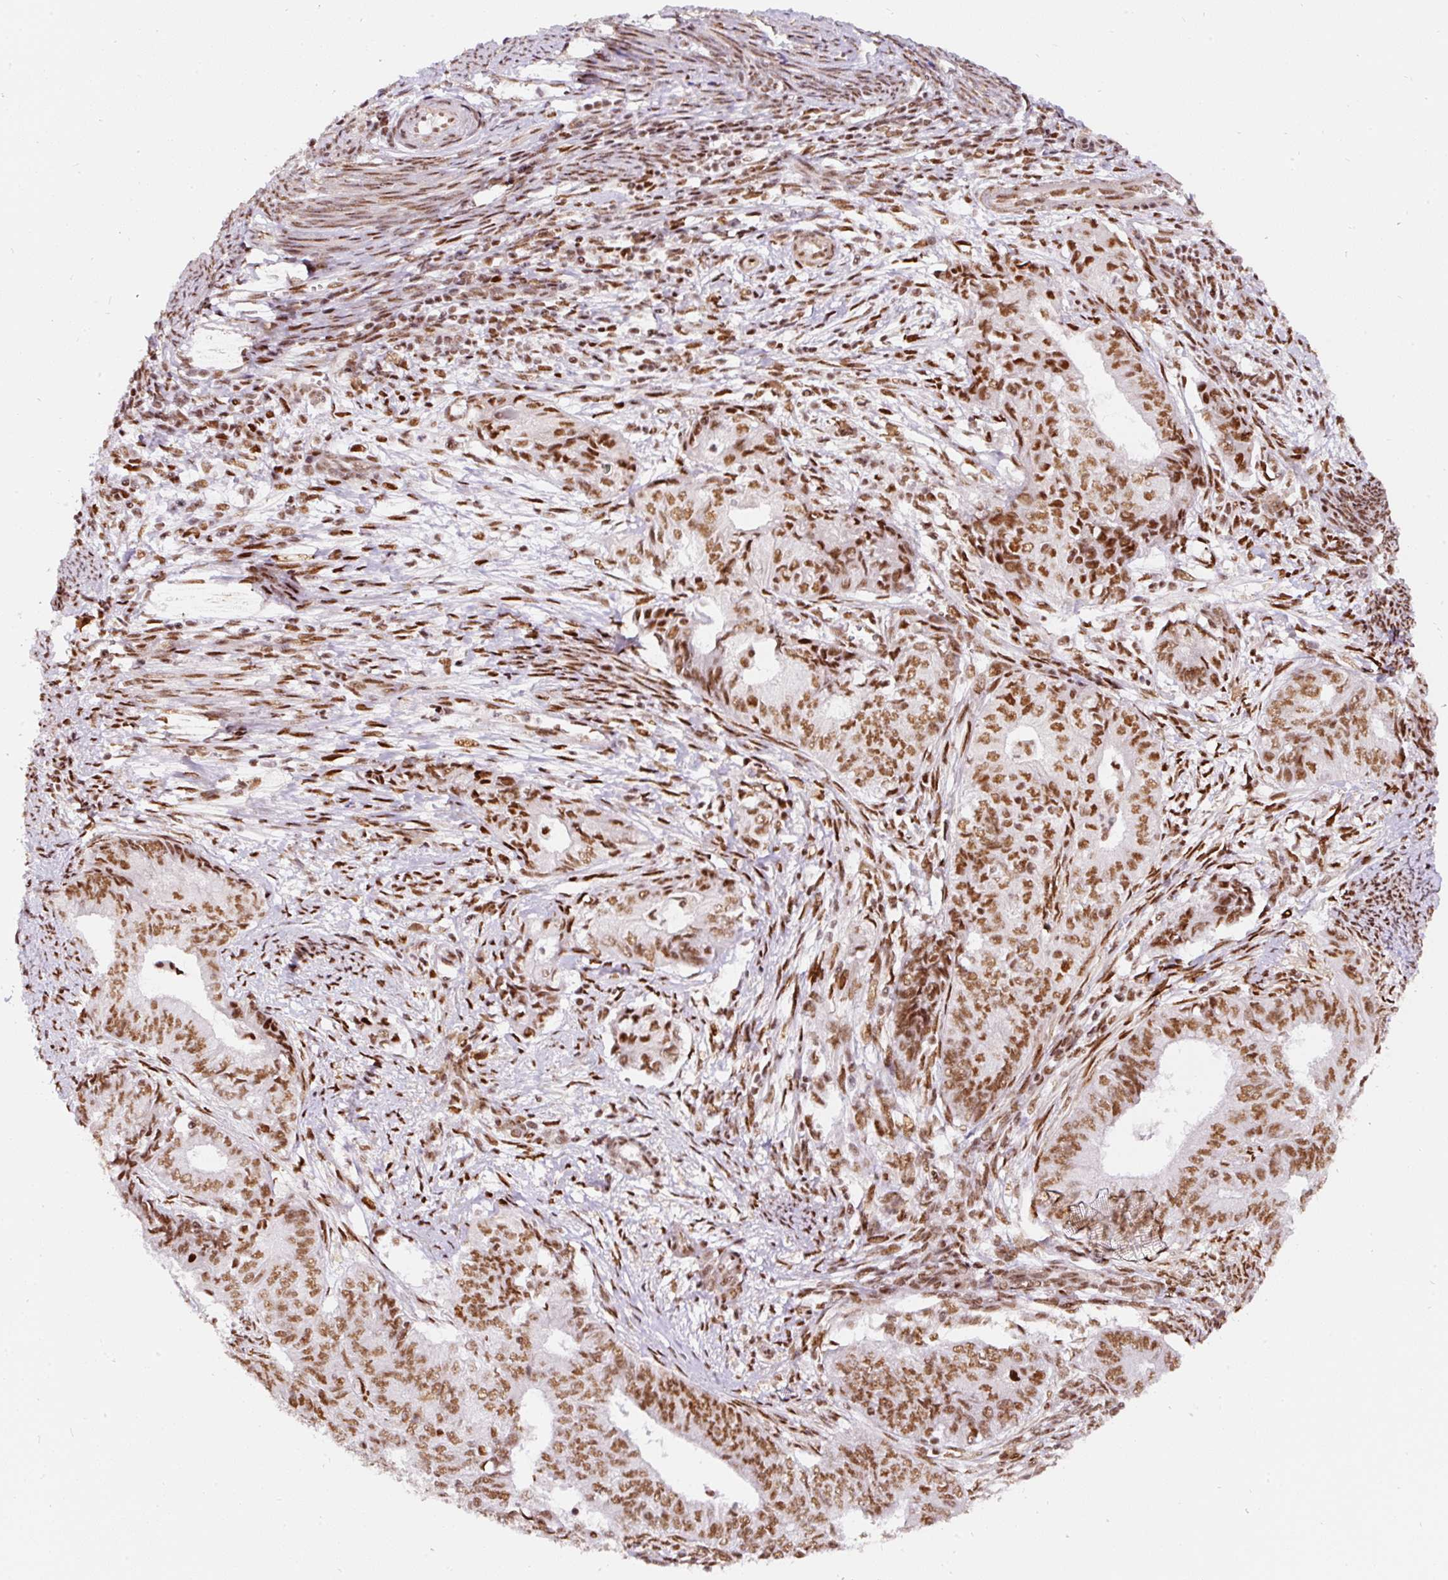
{"staining": {"intensity": "moderate", "quantity": ">75%", "location": "nuclear"}, "tissue": "endometrial cancer", "cell_type": "Tumor cells", "image_type": "cancer", "snomed": [{"axis": "morphology", "description": "Adenocarcinoma, NOS"}, {"axis": "topography", "description": "Endometrium"}], "caption": "Immunohistochemistry (IHC) (DAB (3,3'-diaminobenzidine)) staining of endometrial adenocarcinoma reveals moderate nuclear protein staining in about >75% of tumor cells. The protein of interest is stained brown, and the nuclei are stained in blue (DAB IHC with brightfield microscopy, high magnification).", "gene": "HNRNPC", "patient": {"sex": "female", "age": 62}}